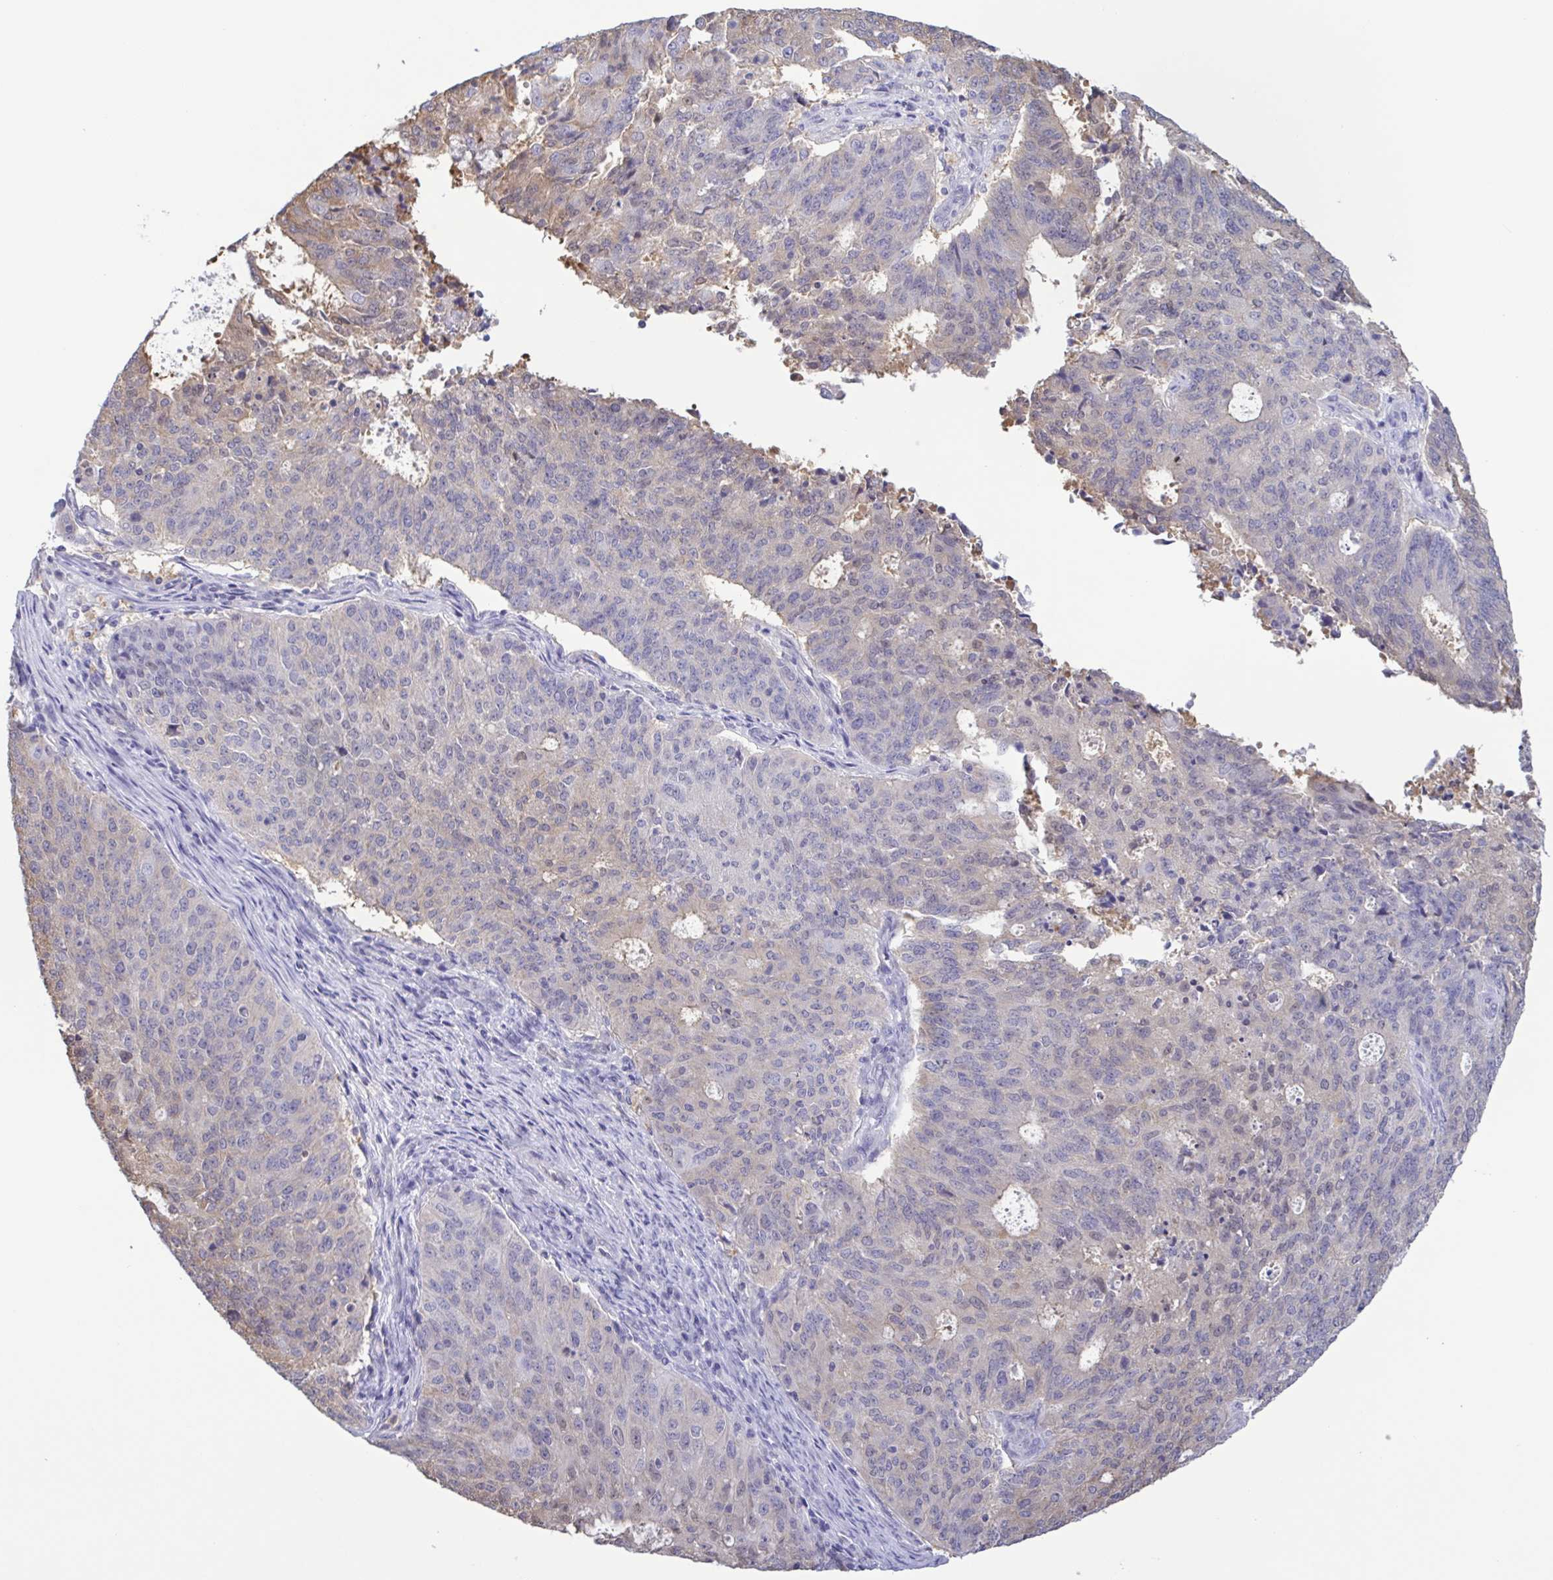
{"staining": {"intensity": "weak", "quantity": "<25%", "location": "cytoplasmic/membranous"}, "tissue": "endometrial cancer", "cell_type": "Tumor cells", "image_type": "cancer", "snomed": [{"axis": "morphology", "description": "Adenocarcinoma, NOS"}, {"axis": "topography", "description": "Endometrium"}], "caption": "DAB immunohistochemical staining of human endometrial adenocarcinoma demonstrates no significant positivity in tumor cells. The staining is performed using DAB (3,3'-diaminobenzidine) brown chromogen with nuclei counter-stained in using hematoxylin.", "gene": "LDHC", "patient": {"sex": "female", "age": 82}}